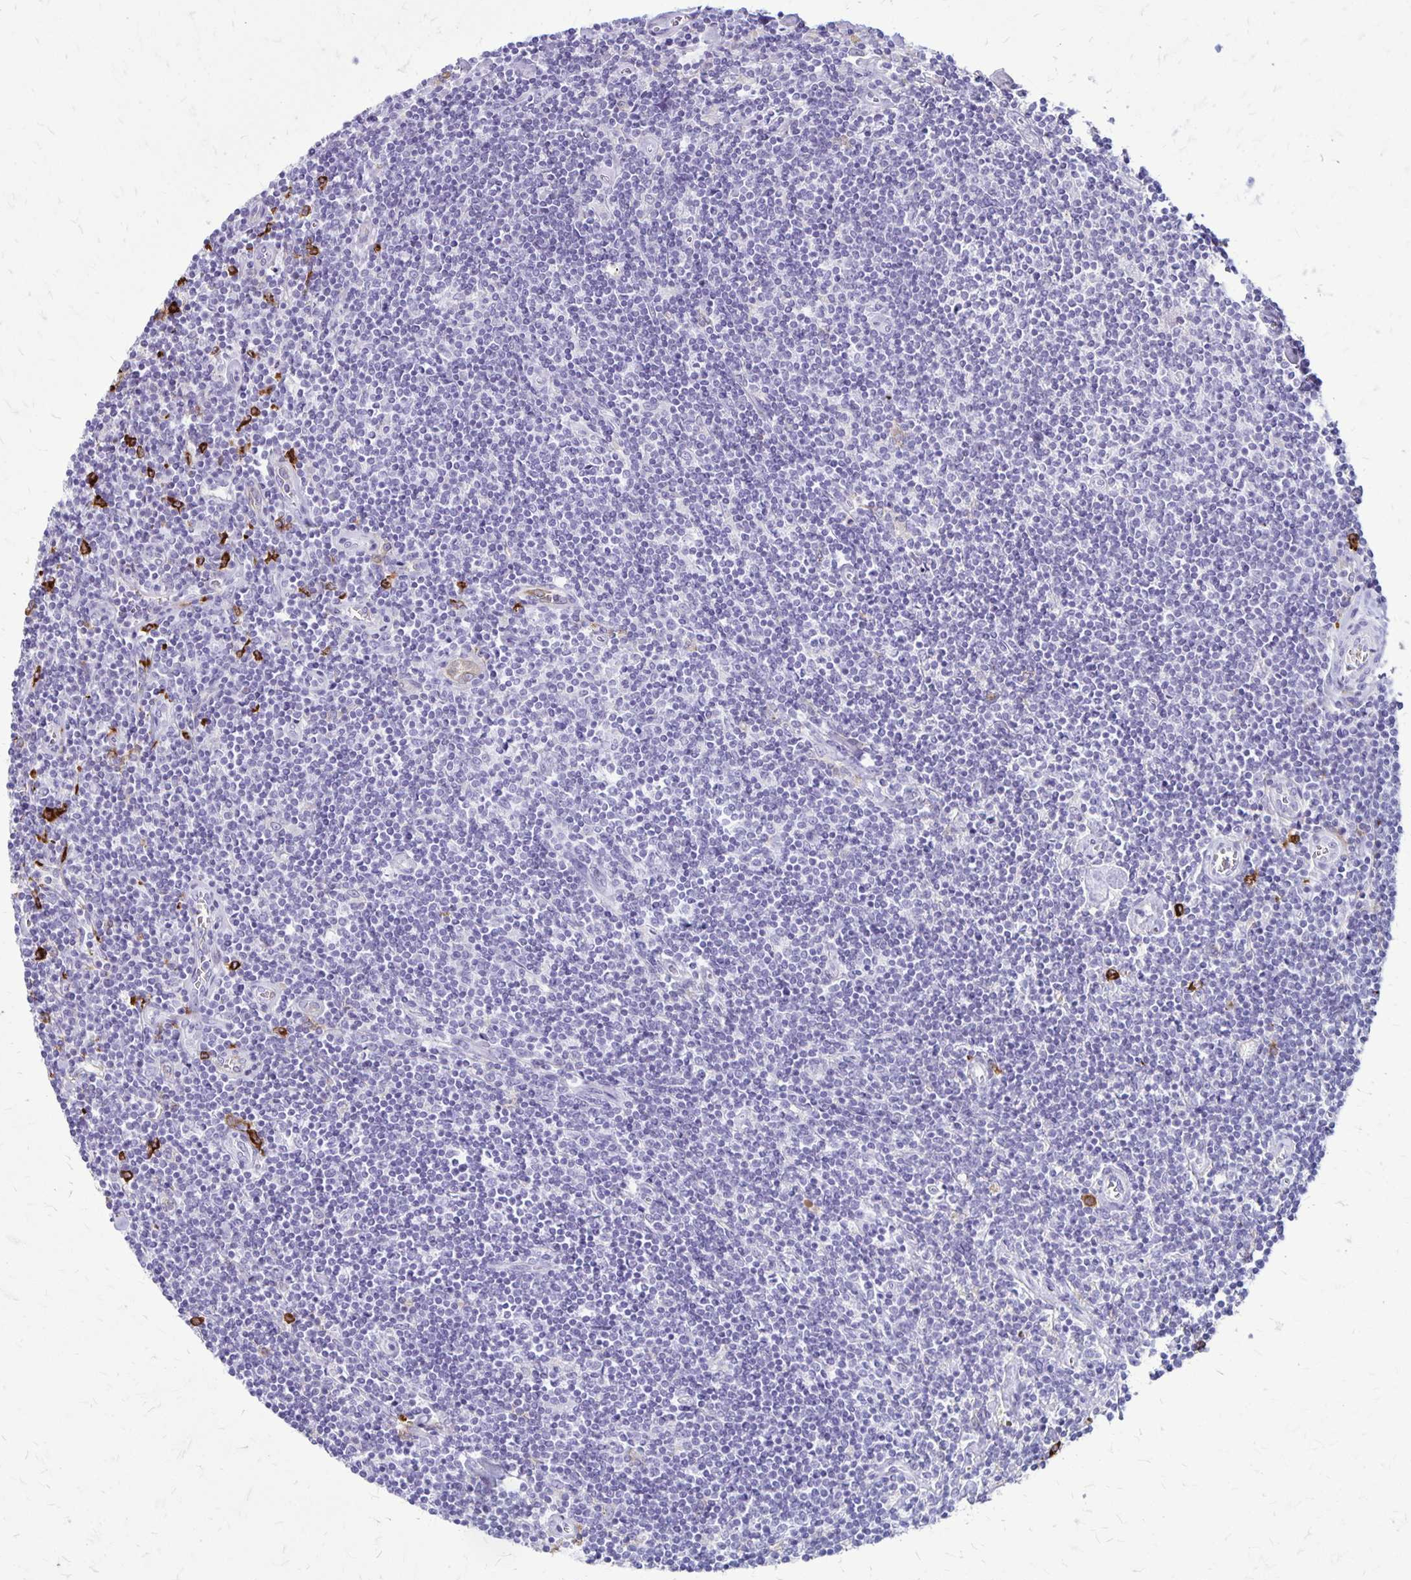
{"staining": {"intensity": "negative", "quantity": "none", "location": "none"}, "tissue": "lymphoma", "cell_type": "Tumor cells", "image_type": "cancer", "snomed": [{"axis": "morphology", "description": "Hodgkin's disease, NOS"}, {"axis": "topography", "description": "Lymph node"}], "caption": "The immunohistochemistry (IHC) histopathology image has no significant expression in tumor cells of Hodgkin's disease tissue.", "gene": "RTN1", "patient": {"sex": "male", "age": 40}}